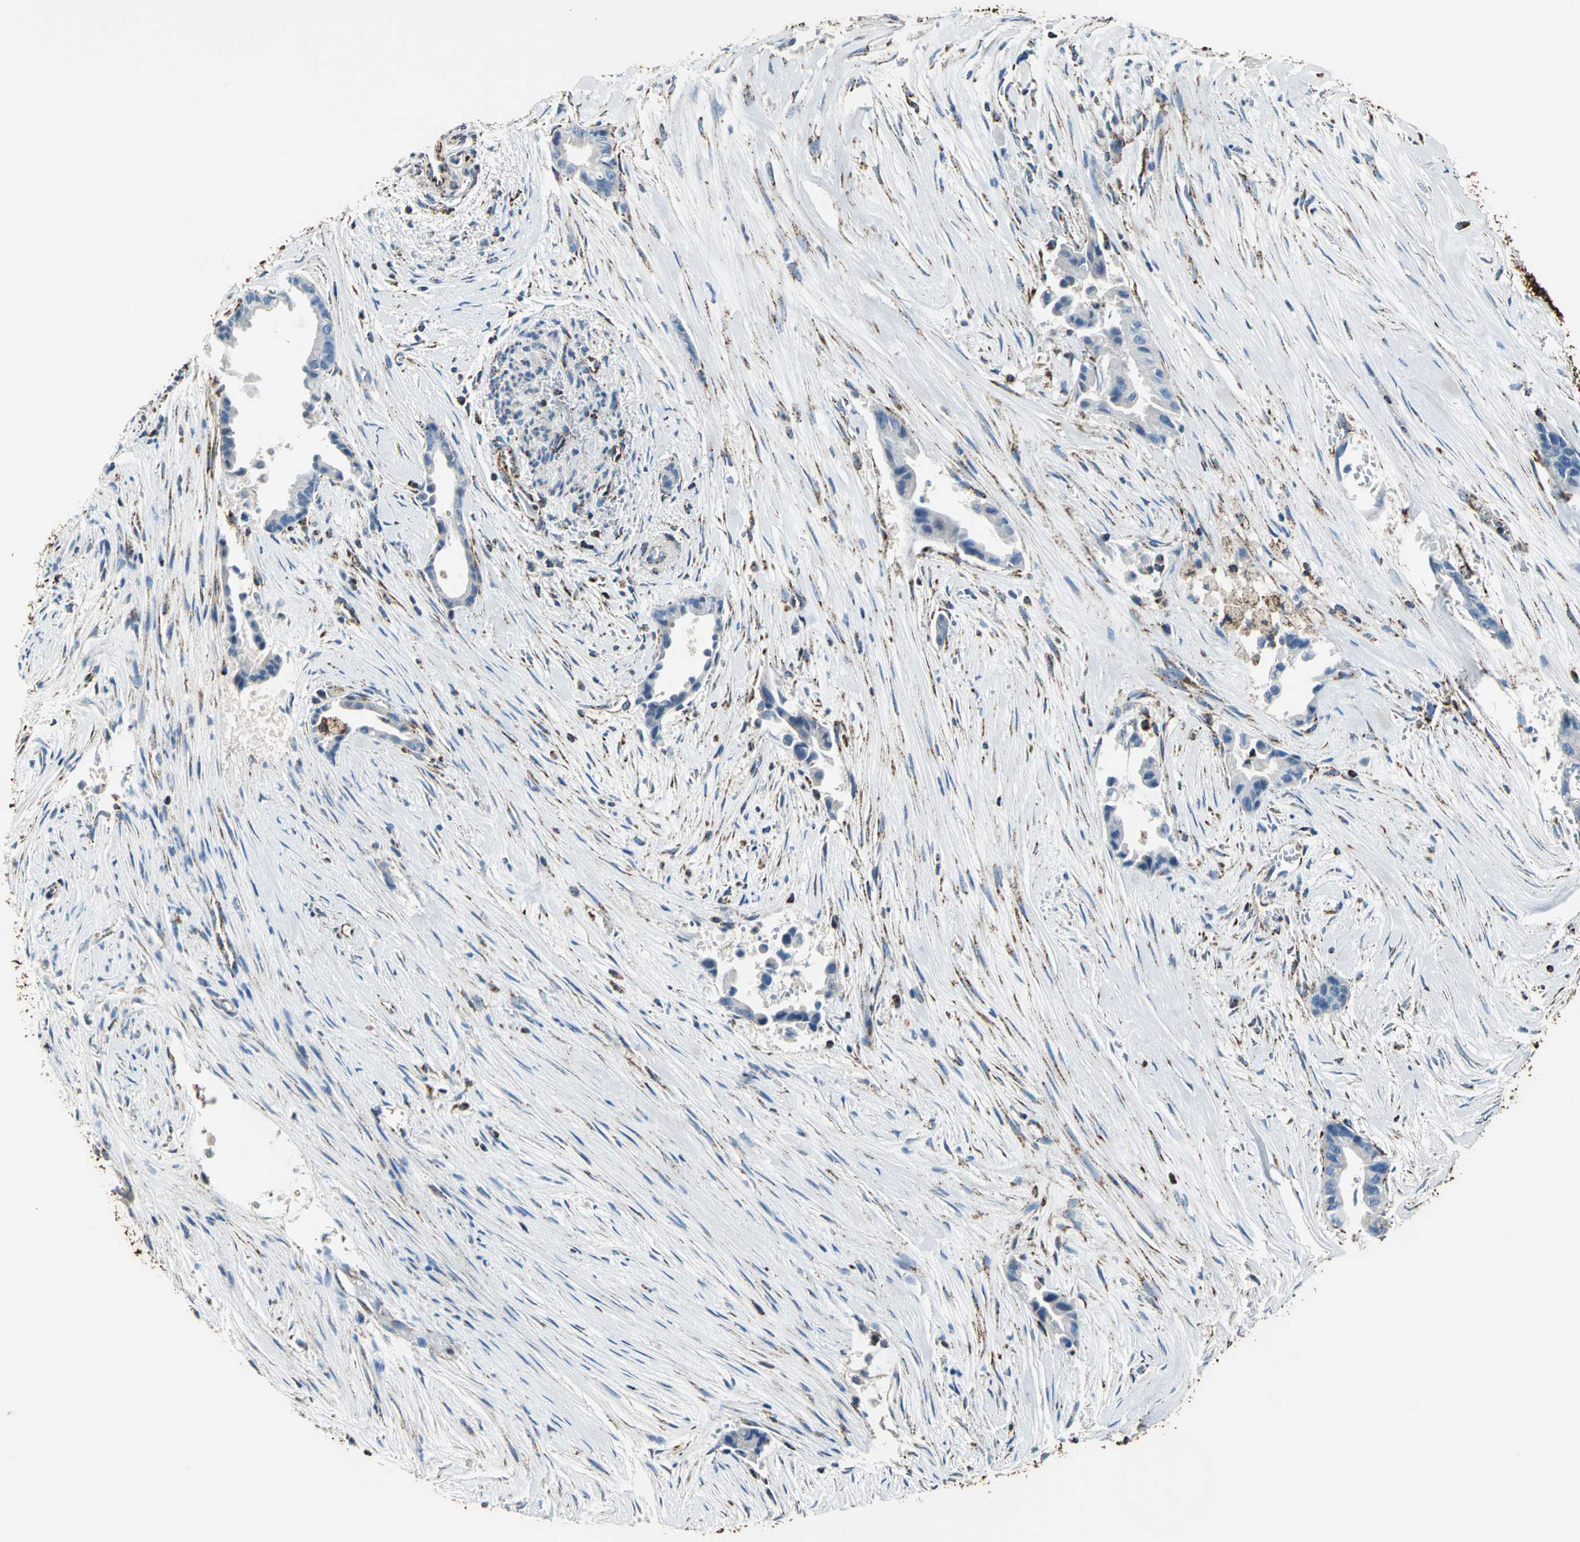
{"staining": {"intensity": "negative", "quantity": "none", "location": "none"}, "tissue": "liver cancer", "cell_type": "Tumor cells", "image_type": "cancer", "snomed": [{"axis": "morphology", "description": "Cholangiocarcinoma"}, {"axis": "topography", "description": "Liver"}], "caption": "Protein analysis of cholangiocarcinoma (liver) shows no significant expression in tumor cells.", "gene": "ECH1", "patient": {"sex": "female", "age": 55}}